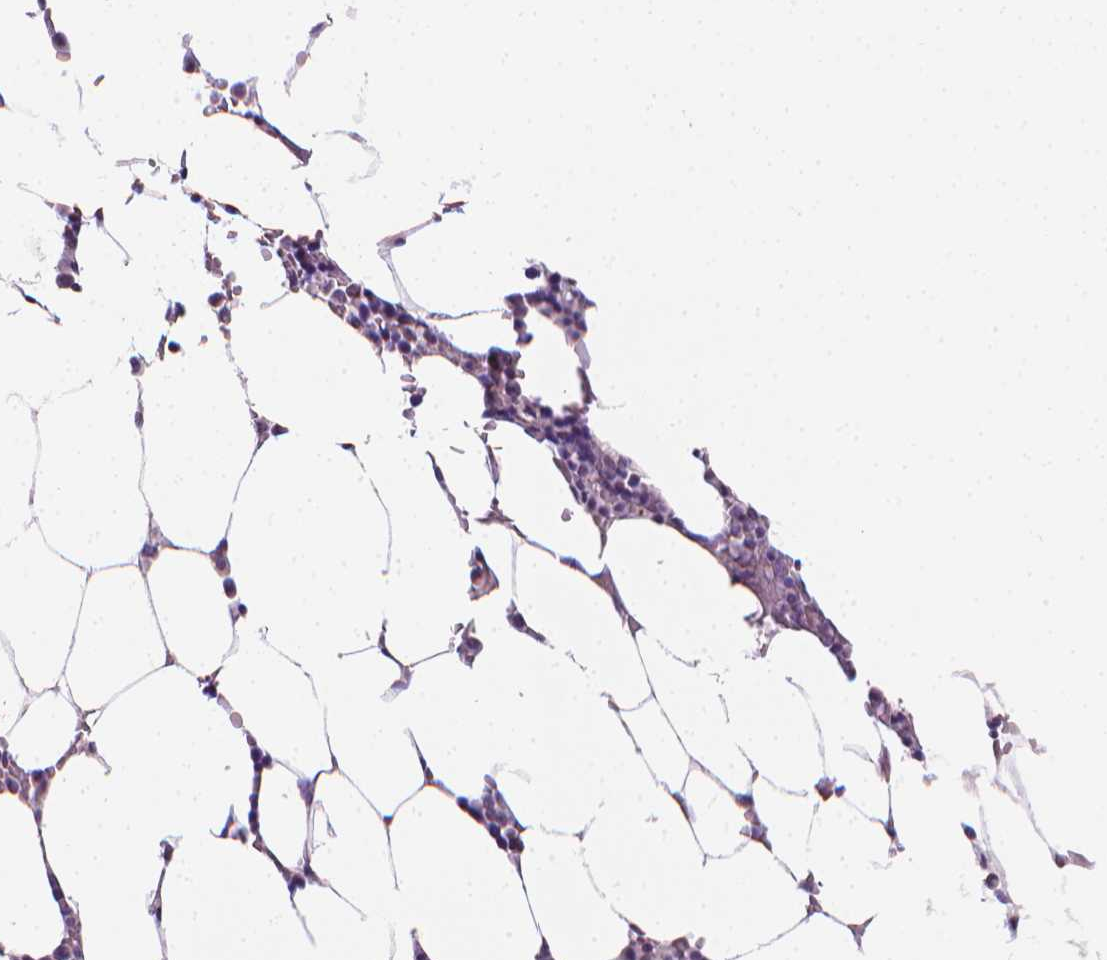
{"staining": {"intensity": "negative", "quantity": "none", "location": "none"}, "tissue": "bone marrow", "cell_type": "Hematopoietic cells", "image_type": "normal", "snomed": [{"axis": "morphology", "description": "Normal tissue, NOS"}, {"axis": "topography", "description": "Bone marrow"}], "caption": "The photomicrograph displays no significant expression in hematopoietic cells of bone marrow. (DAB (3,3'-diaminobenzidine) immunohistochemistry (IHC) with hematoxylin counter stain).", "gene": "NCAN", "patient": {"sex": "female", "age": 52}}